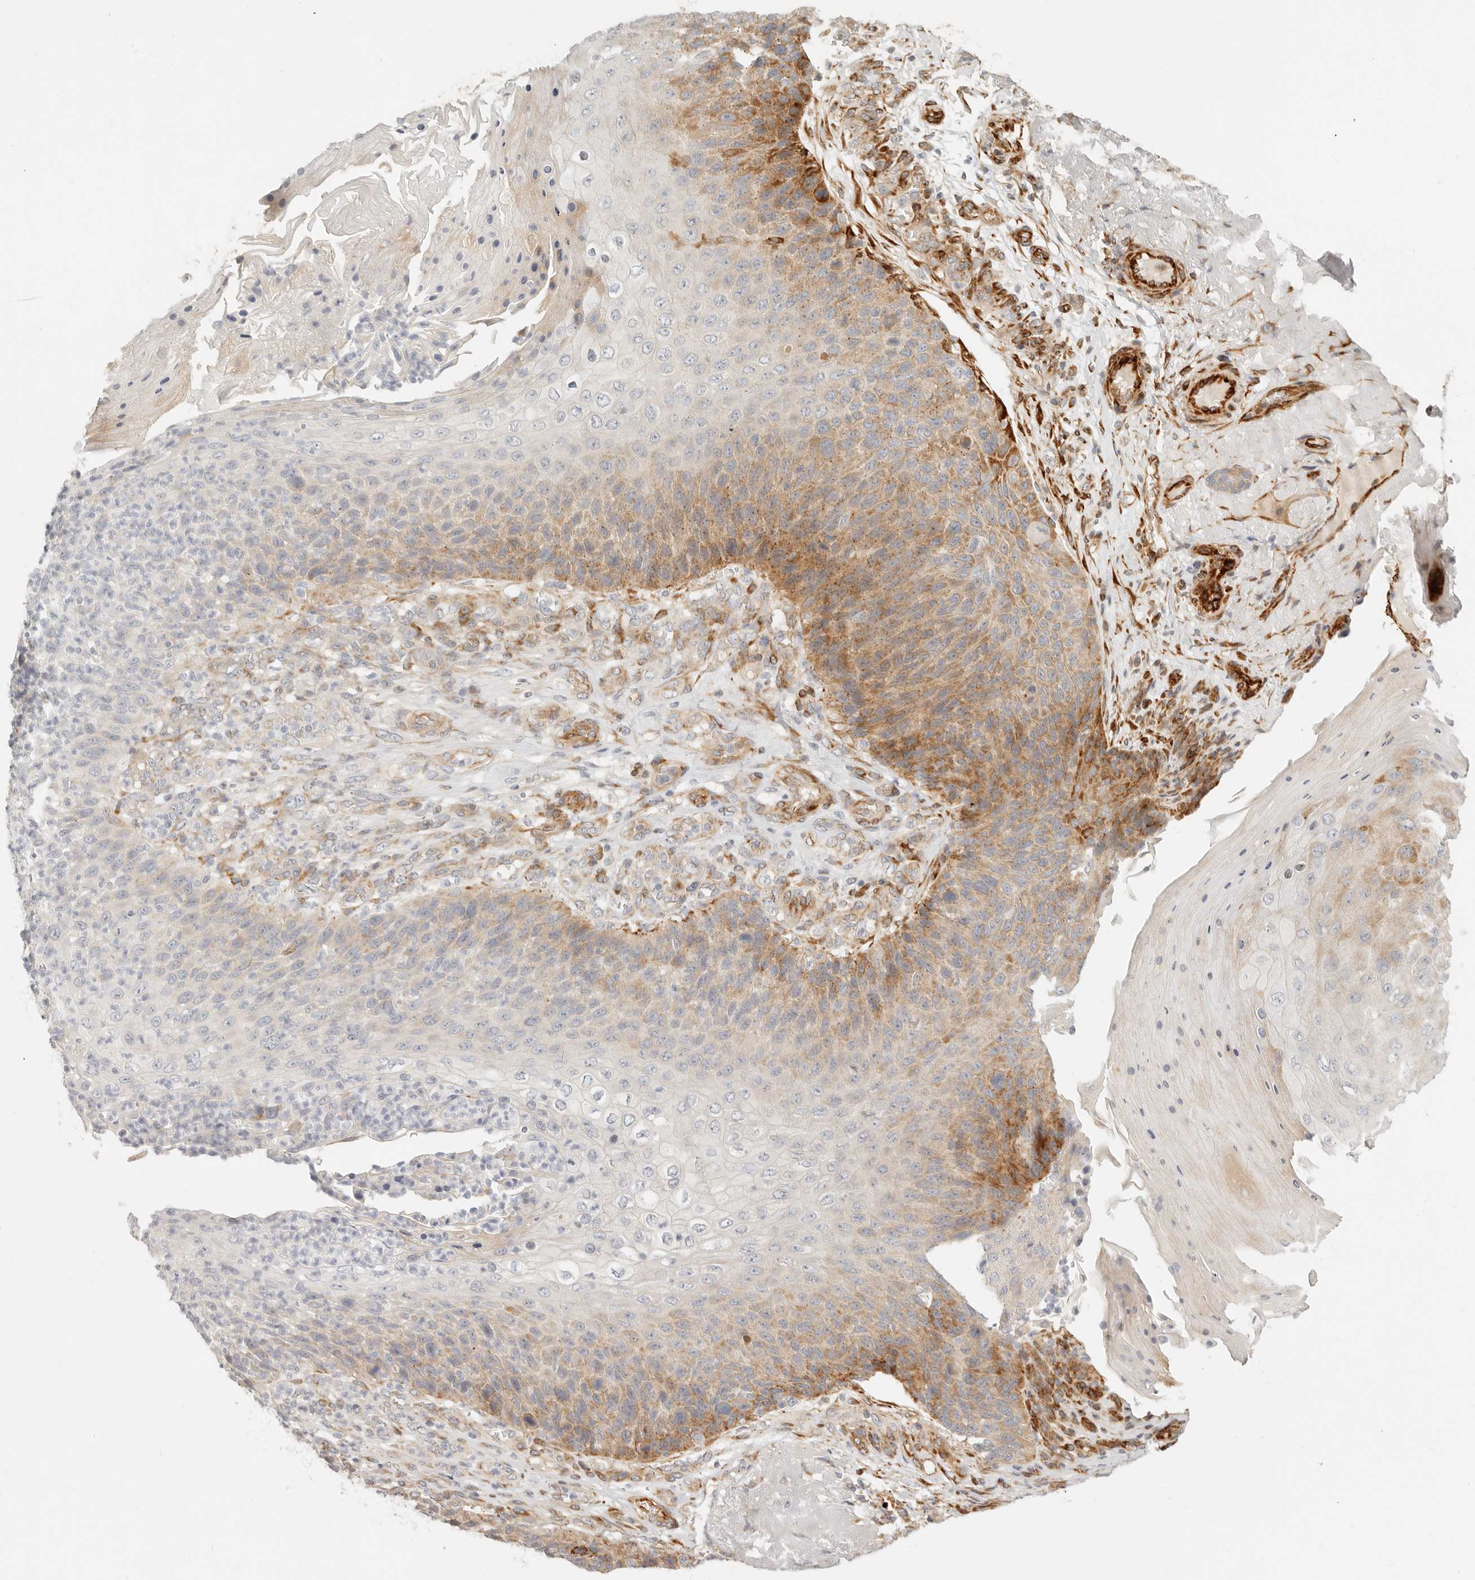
{"staining": {"intensity": "moderate", "quantity": "25%-75%", "location": "cytoplasmic/membranous"}, "tissue": "skin cancer", "cell_type": "Tumor cells", "image_type": "cancer", "snomed": [{"axis": "morphology", "description": "Squamous cell carcinoma, NOS"}, {"axis": "topography", "description": "Skin"}], "caption": "Moderate cytoplasmic/membranous staining is appreciated in approximately 25%-75% of tumor cells in skin cancer (squamous cell carcinoma). (DAB (3,3'-diaminobenzidine) = brown stain, brightfield microscopy at high magnification).", "gene": "SASS6", "patient": {"sex": "female", "age": 88}}